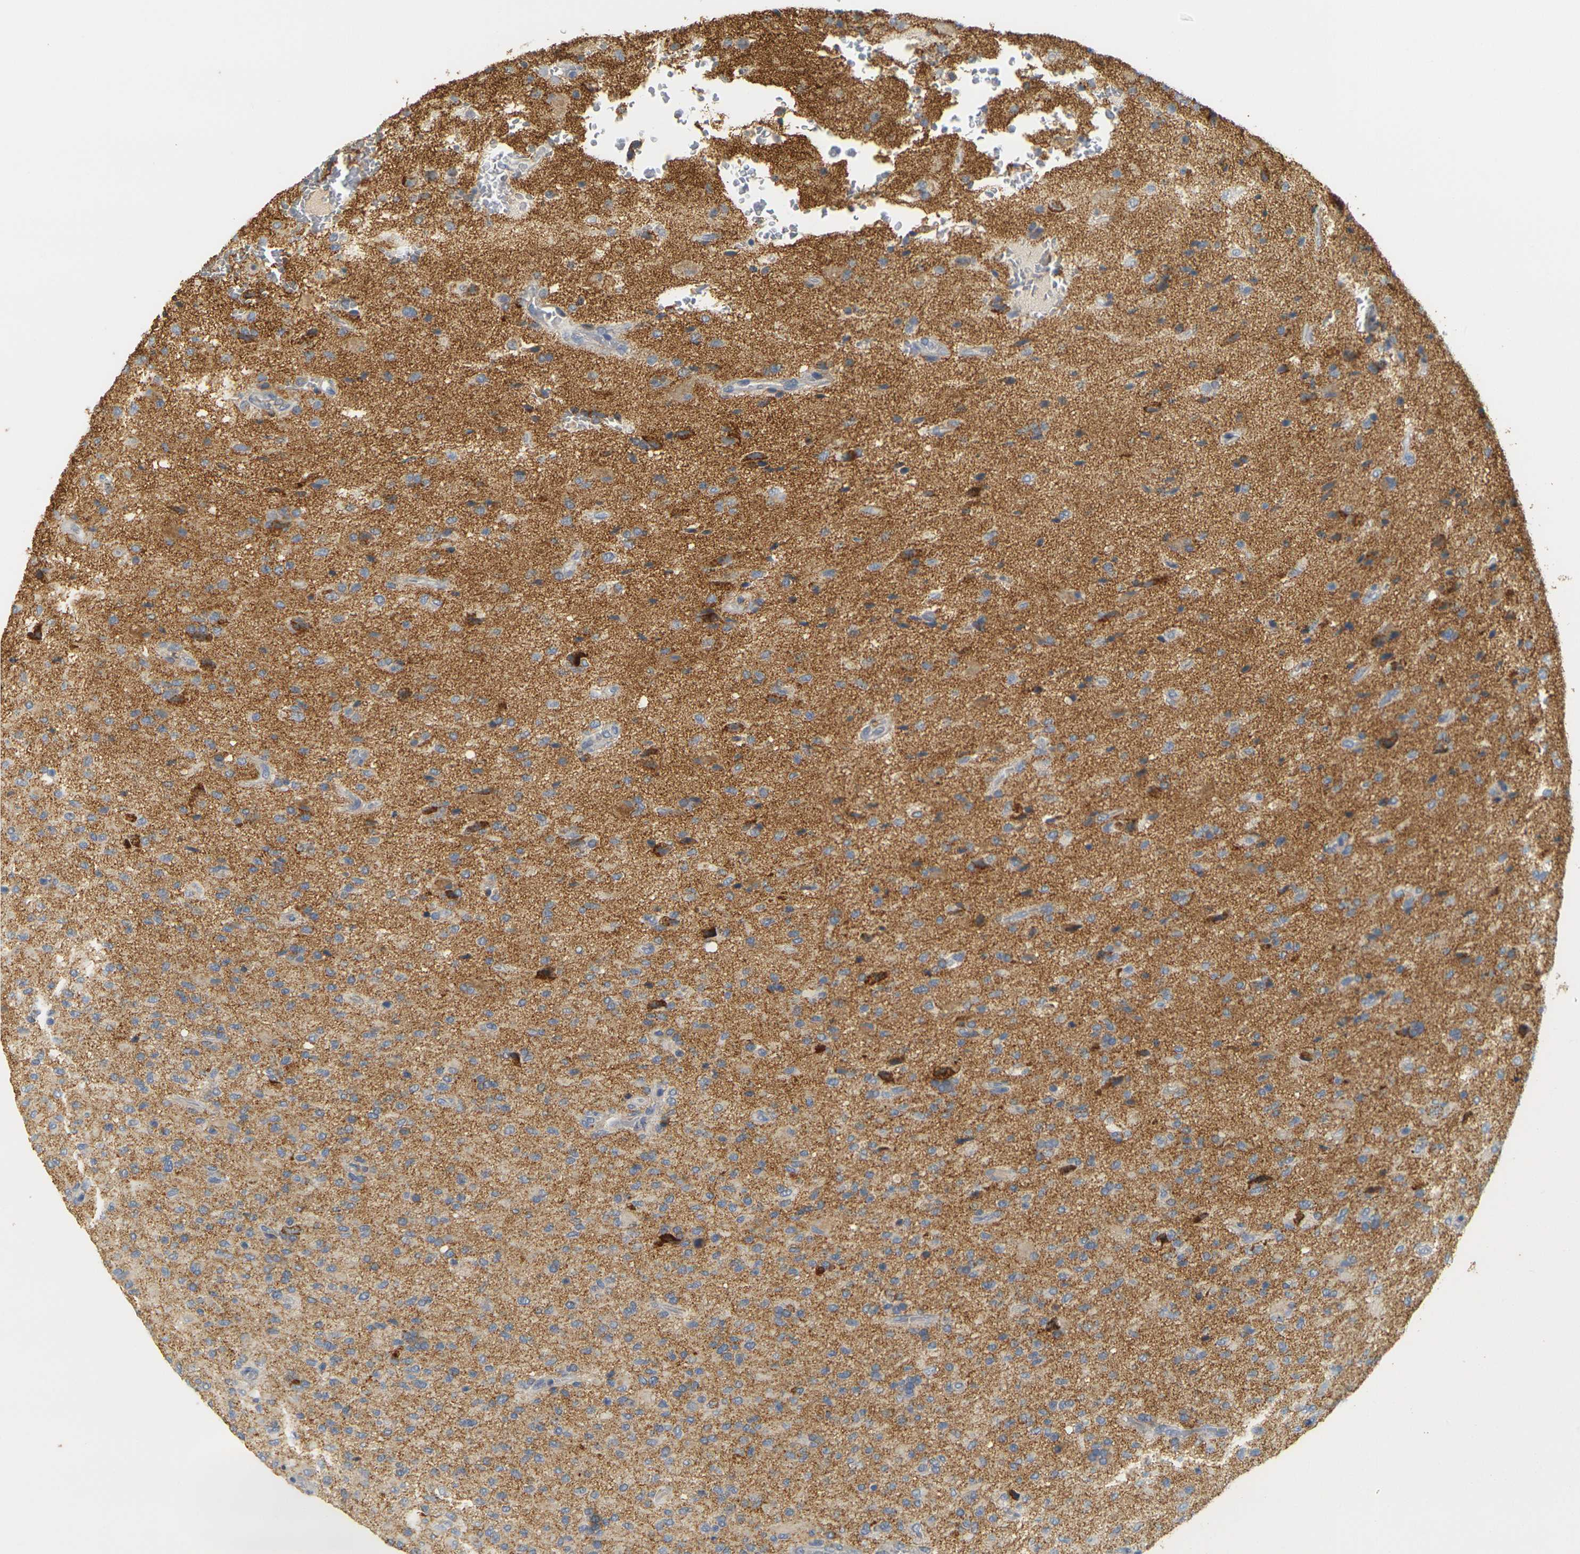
{"staining": {"intensity": "moderate", "quantity": "25%-75%", "location": "cytoplasmic/membranous"}, "tissue": "glioma", "cell_type": "Tumor cells", "image_type": "cancer", "snomed": [{"axis": "morphology", "description": "Glioma, malignant, High grade"}, {"axis": "topography", "description": "Brain"}], "caption": "Immunohistochemical staining of human high-grade glioma (malignant) exhibits medium levels of moderate cytoplasmic/membranous staining in approximately 25%-75% of tumor cells. The staining was performed using DAB, with brown indicating positive protein expression. Nuclei are stained blue with hematoxylin.", "gene": "GDAP1", "patient": {"sex": "male", "age": 71}}